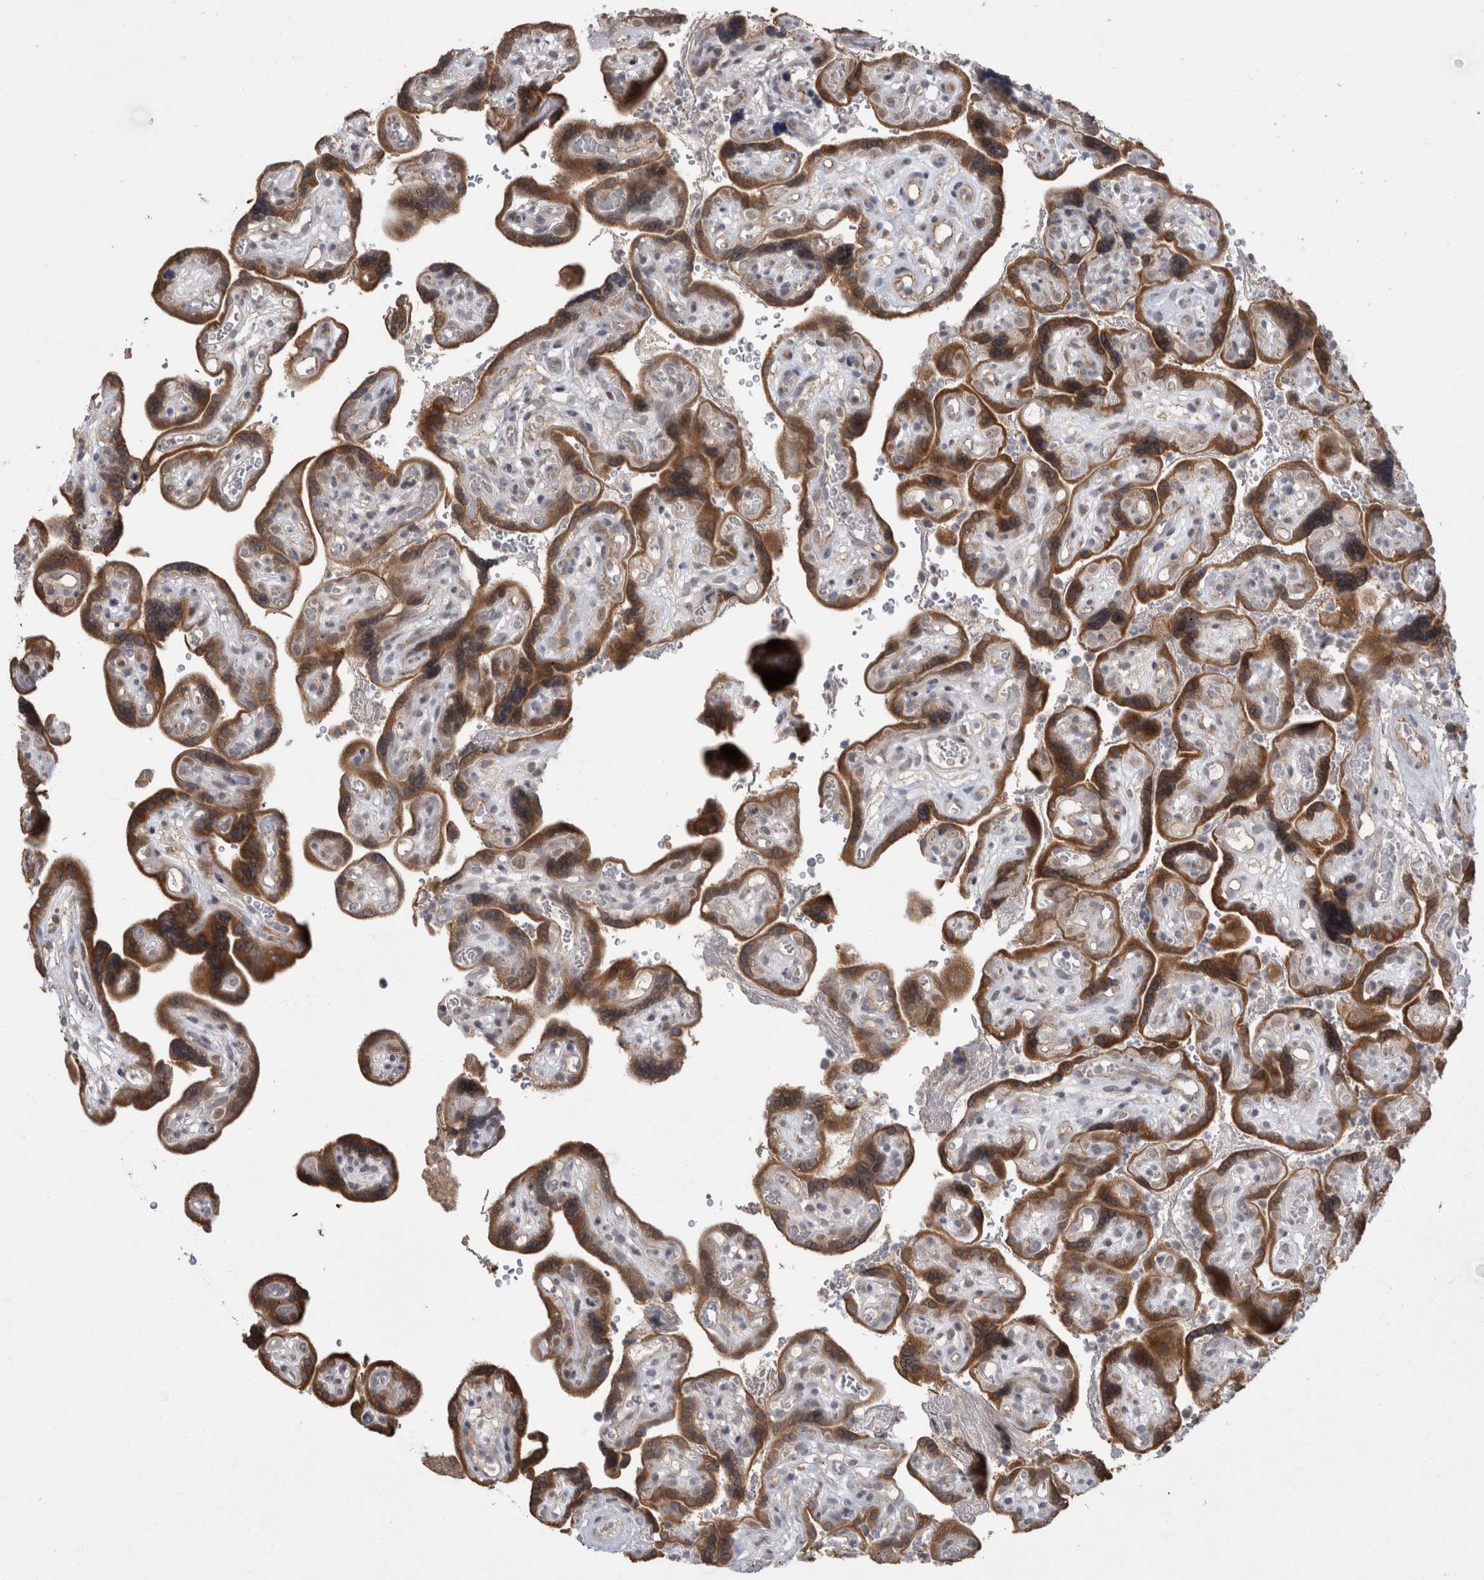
{"staining": {"intensity": "moderate", "quantity": ">75%", "location": "cytoplasmic/membranous,nuclear"}, "tissue": "placenta", "cell_type": "Decidual cells", "image_type": "normal", "snomed": [{"axis": "morphology", "description": "Normal tissue, NOS"}, {"axis": "topography", "description": "Placenta"}], "caption": "About >75% of decidual cells in benign human placenta demonstrate moderate cytoplasmic/membranous,nuclear protein positivity as visualized by brown immunohistochemical staining.", "gene": "MTBP", "patient": {"sex": "female", "age": 30}}